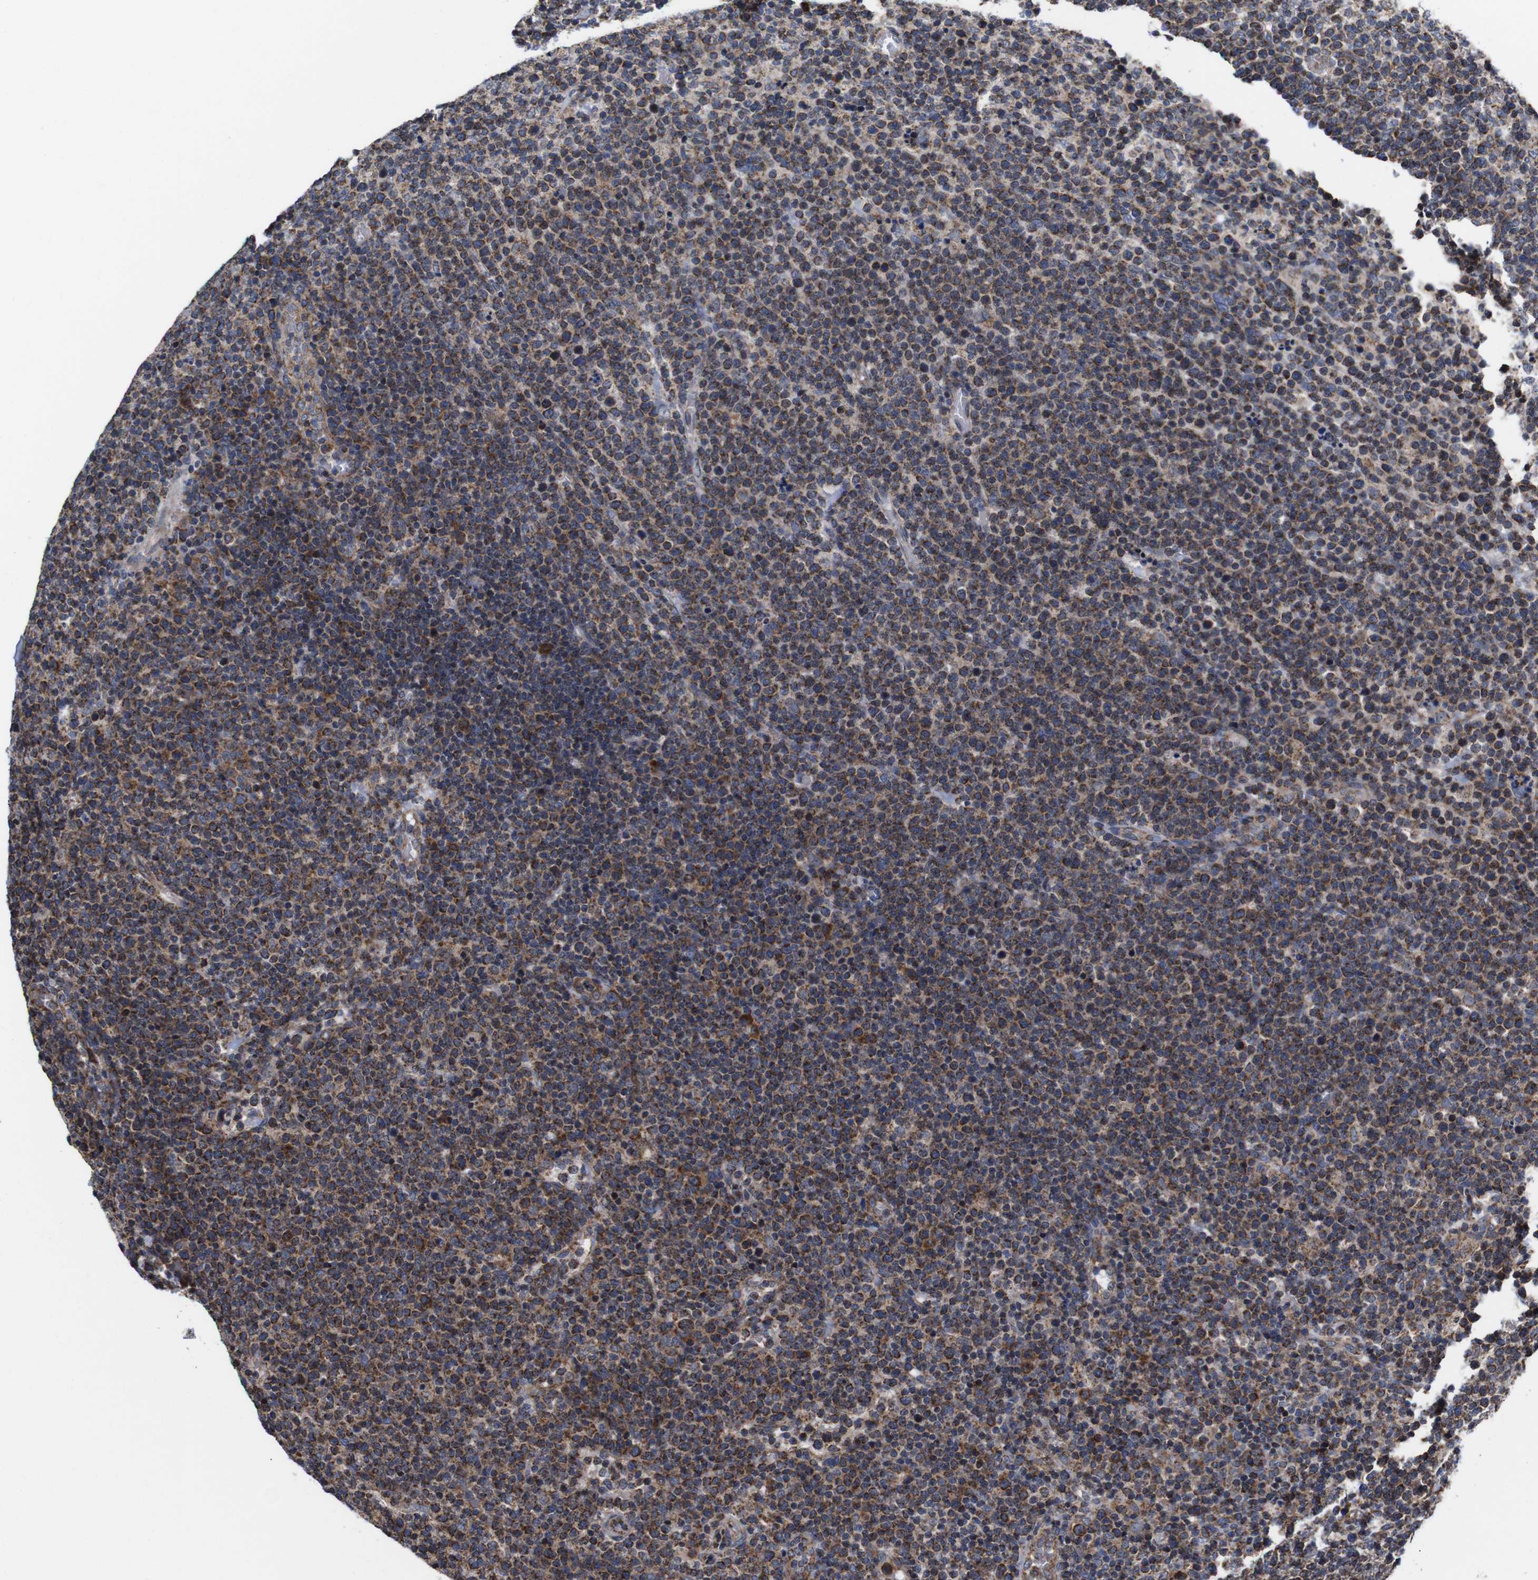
{"staining": {"intensity": "moderate", "quantity": ">75%", "location": "cytoplasmic/membranous"}, "tissue": "lymphoma", "cell_type": "Tumor cells", "image_type": "cancer", "snomed": [{"axis": "morphology", "description": "Malignant lymphoma, non-Hodgkin's type, High grade"}, {"axis": "topography", "description": "Lymph node"}], "caption": "High-grade malignant lymphoma, non-Hodgkin's type stained with IHC shows moderate cytoplasmic/membranous staining in approximately >75% of tumor cells.", "gene": "C17orf80", "patient": {"sex": "male", "age": 61}}